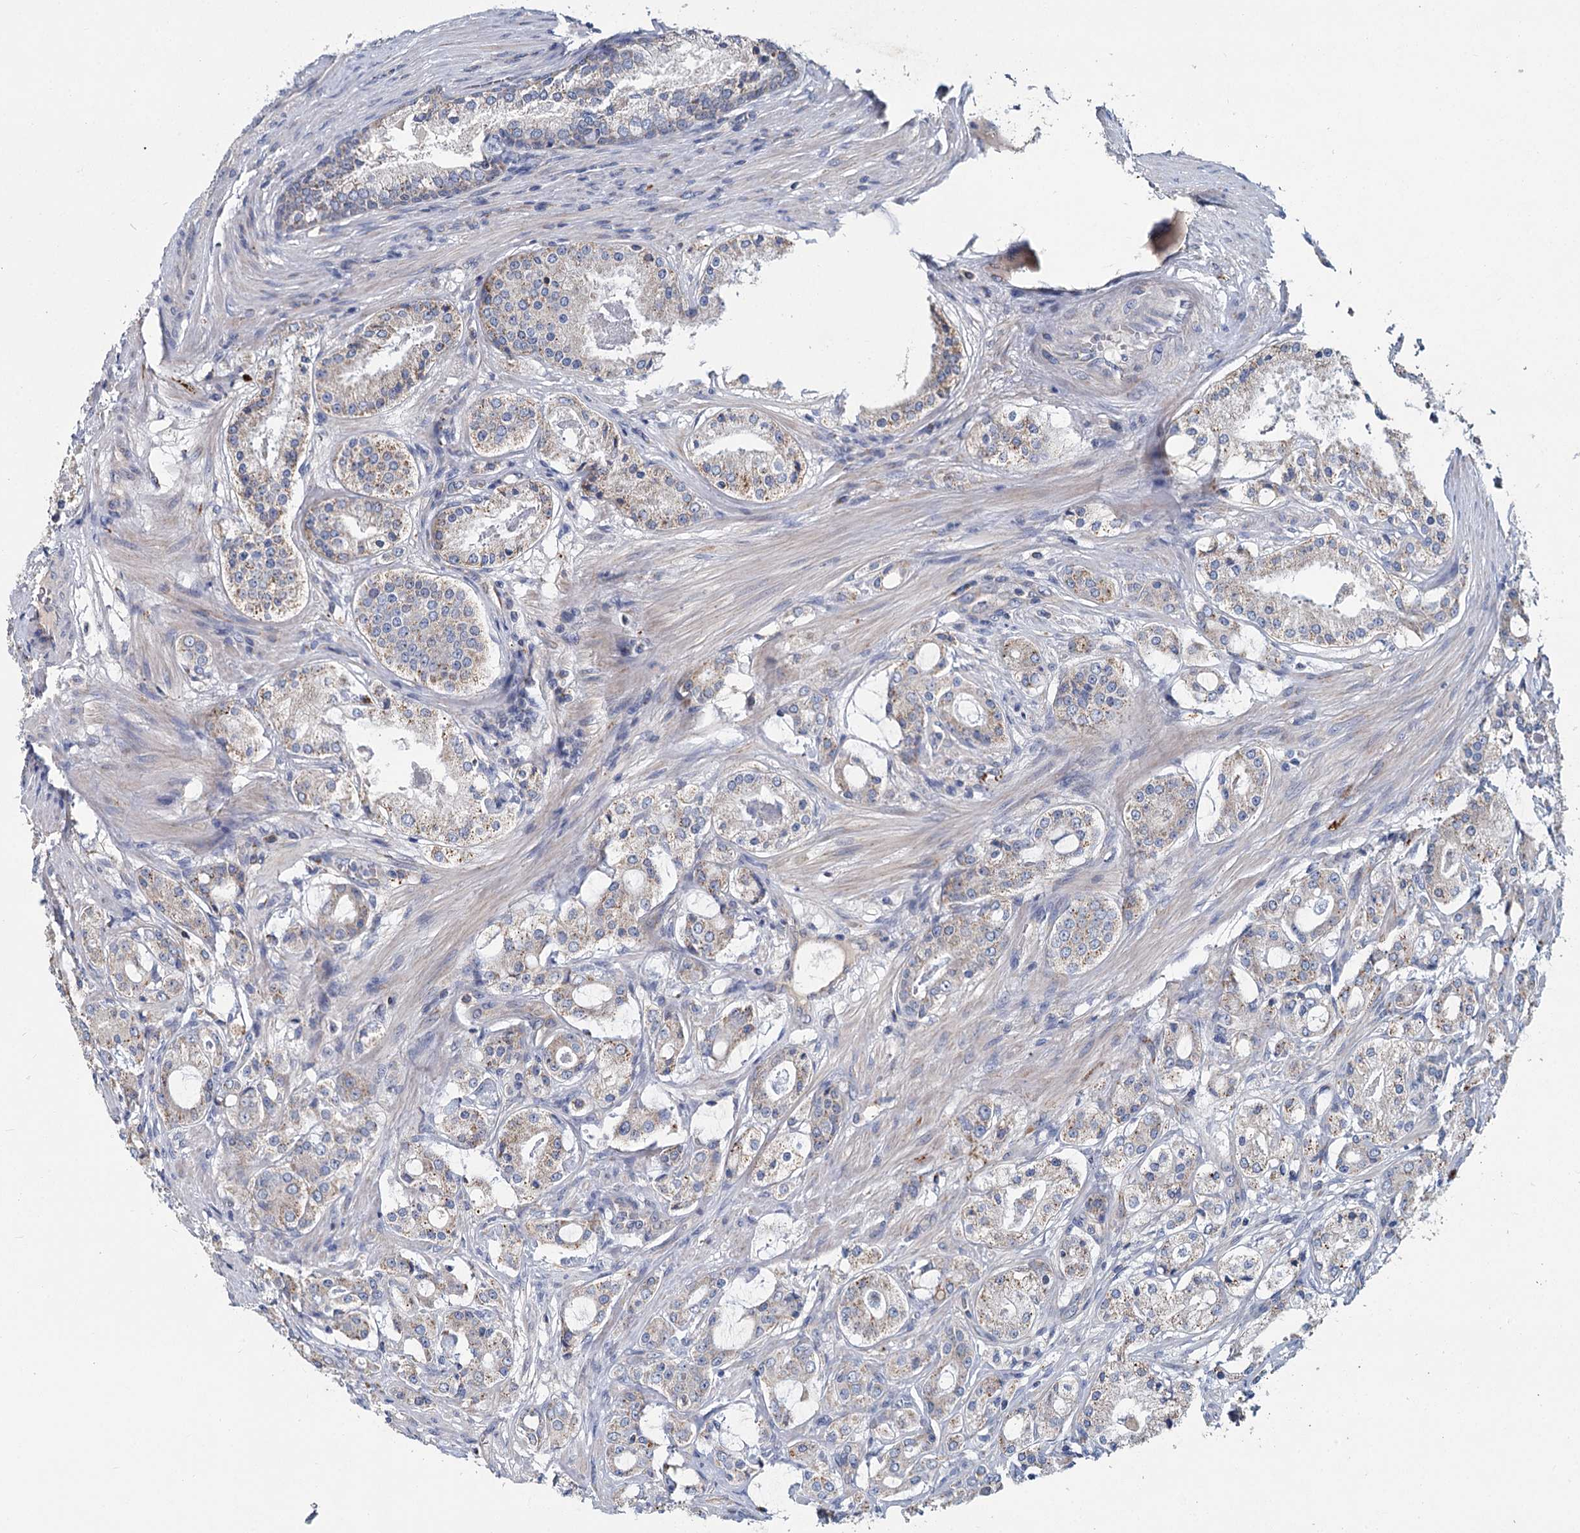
{"staining": {"intensity": "weak", "quantity": "<25%", "location": "cytoplasmic/membranous"}, "tissue": "prostate cancer", "cell_type": "Tumor cells", "image_type": "cancer", "snomed": [{"axis": "morphology", "description": "Adenocarcinoma, High grade"}, {"axis": "topography", "description": "Prostate"}], "caption": "An image of prostate adenocarcinoma (high-grade) stained for a protein demonstrates no brown staining in tumor cells.", "gene": "ANKRD16", "patient": {"sex": "male", "age": 63}}